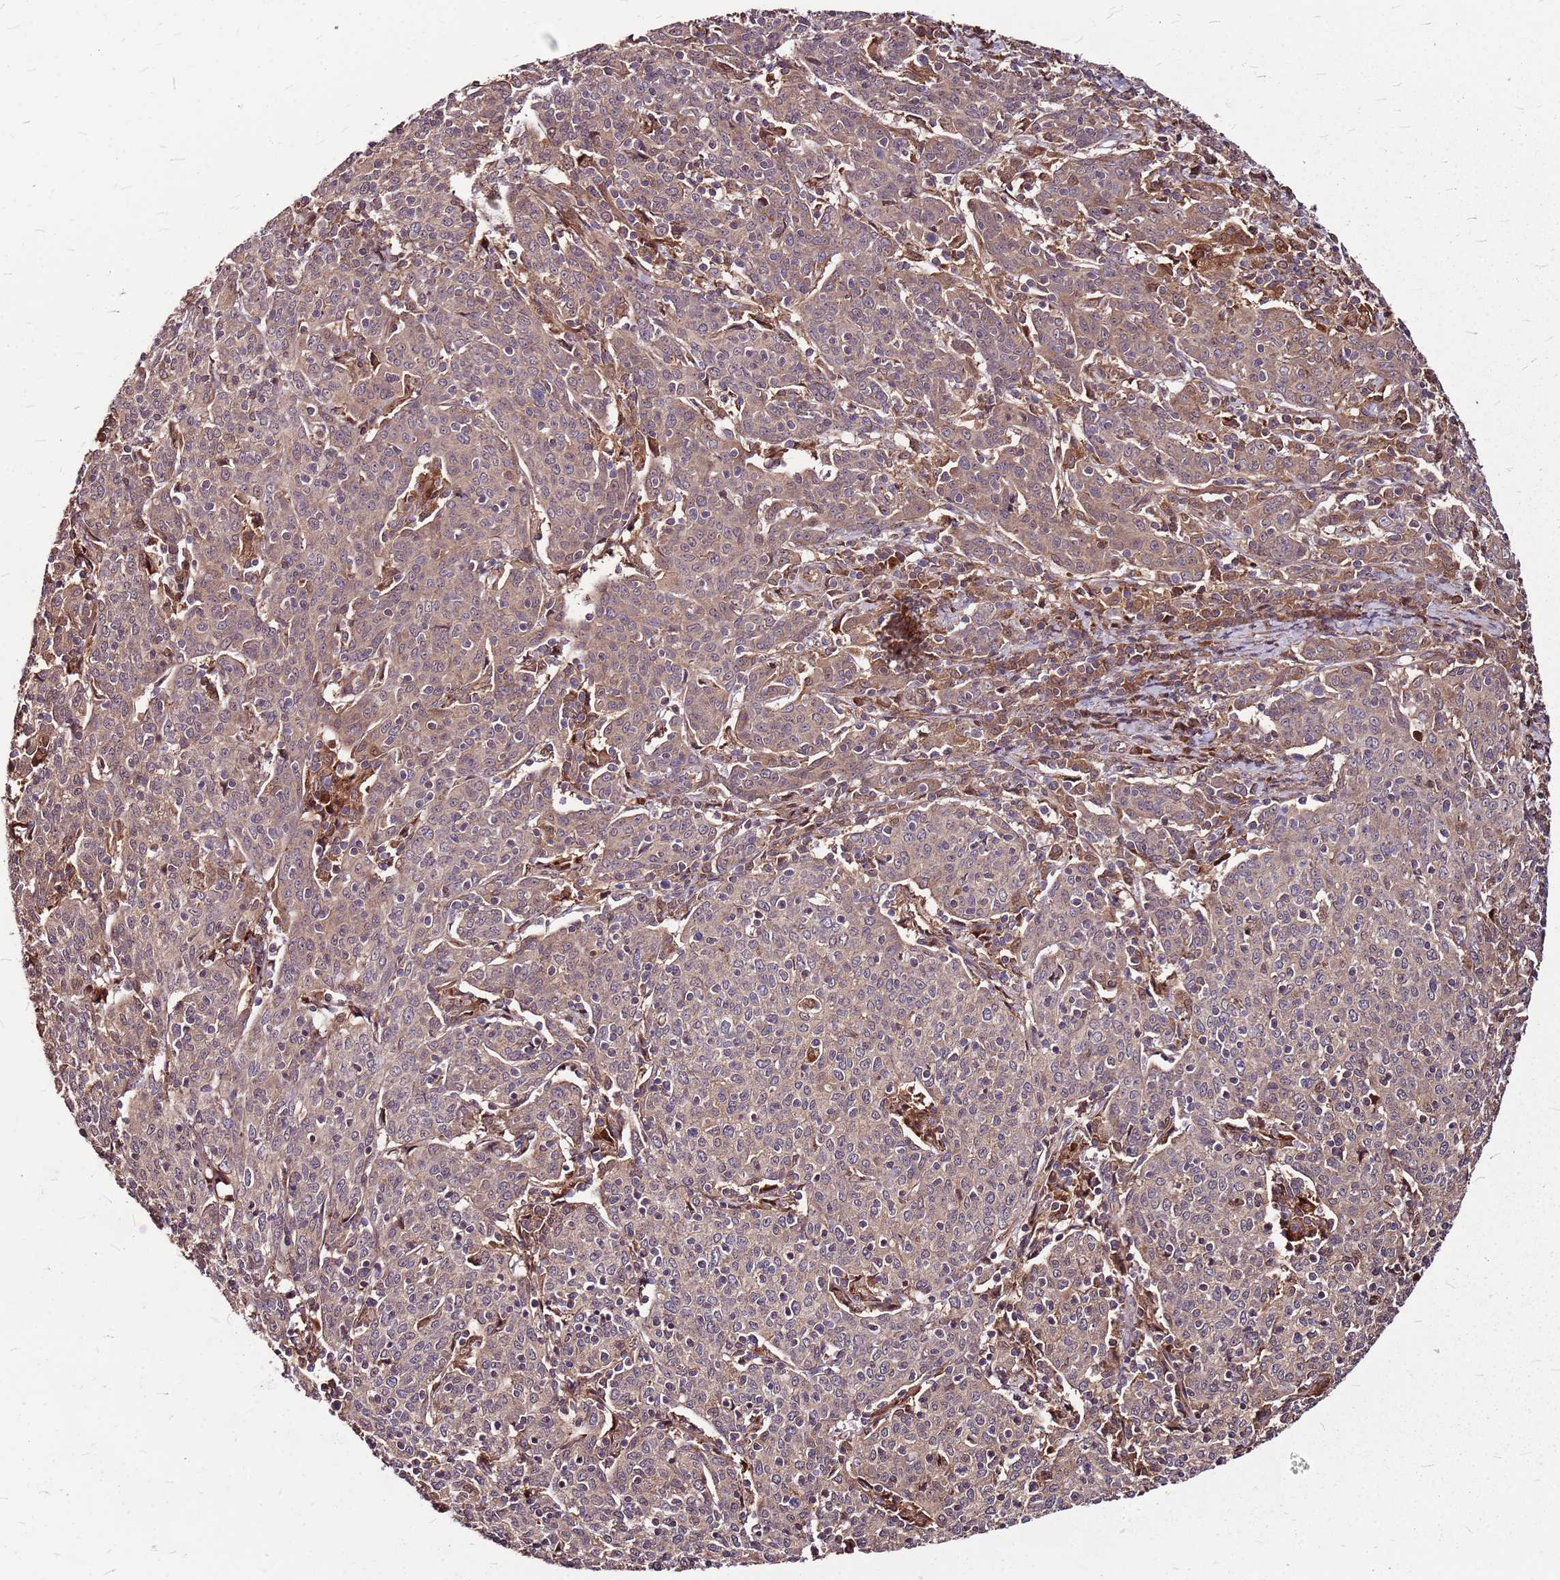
{"staining": {"intensity": "weak", "quantity": ">75%", "location": "cytoplasmic/membranous"}, "tissue": "cervical cancer", "cell_type": "Tumor cells", "image_type": "cancer", "snomed": [{"axis": "morphology", "description": "Squamous cell carcinoma, NOS"}, {"axis": "topography", "description": "Cervix"}], "caption": "Immunohistochemical staining of human cervical cancer (squamous cell carcinoma) displays weak cytoplasmic/membranous protein staining in about >75% of tumor cells. (DAB = brown stain, brightfield microscopy at high magnification).", "gene": "LYPLAL1", "patient": {"sex": "female", "age": 67}}